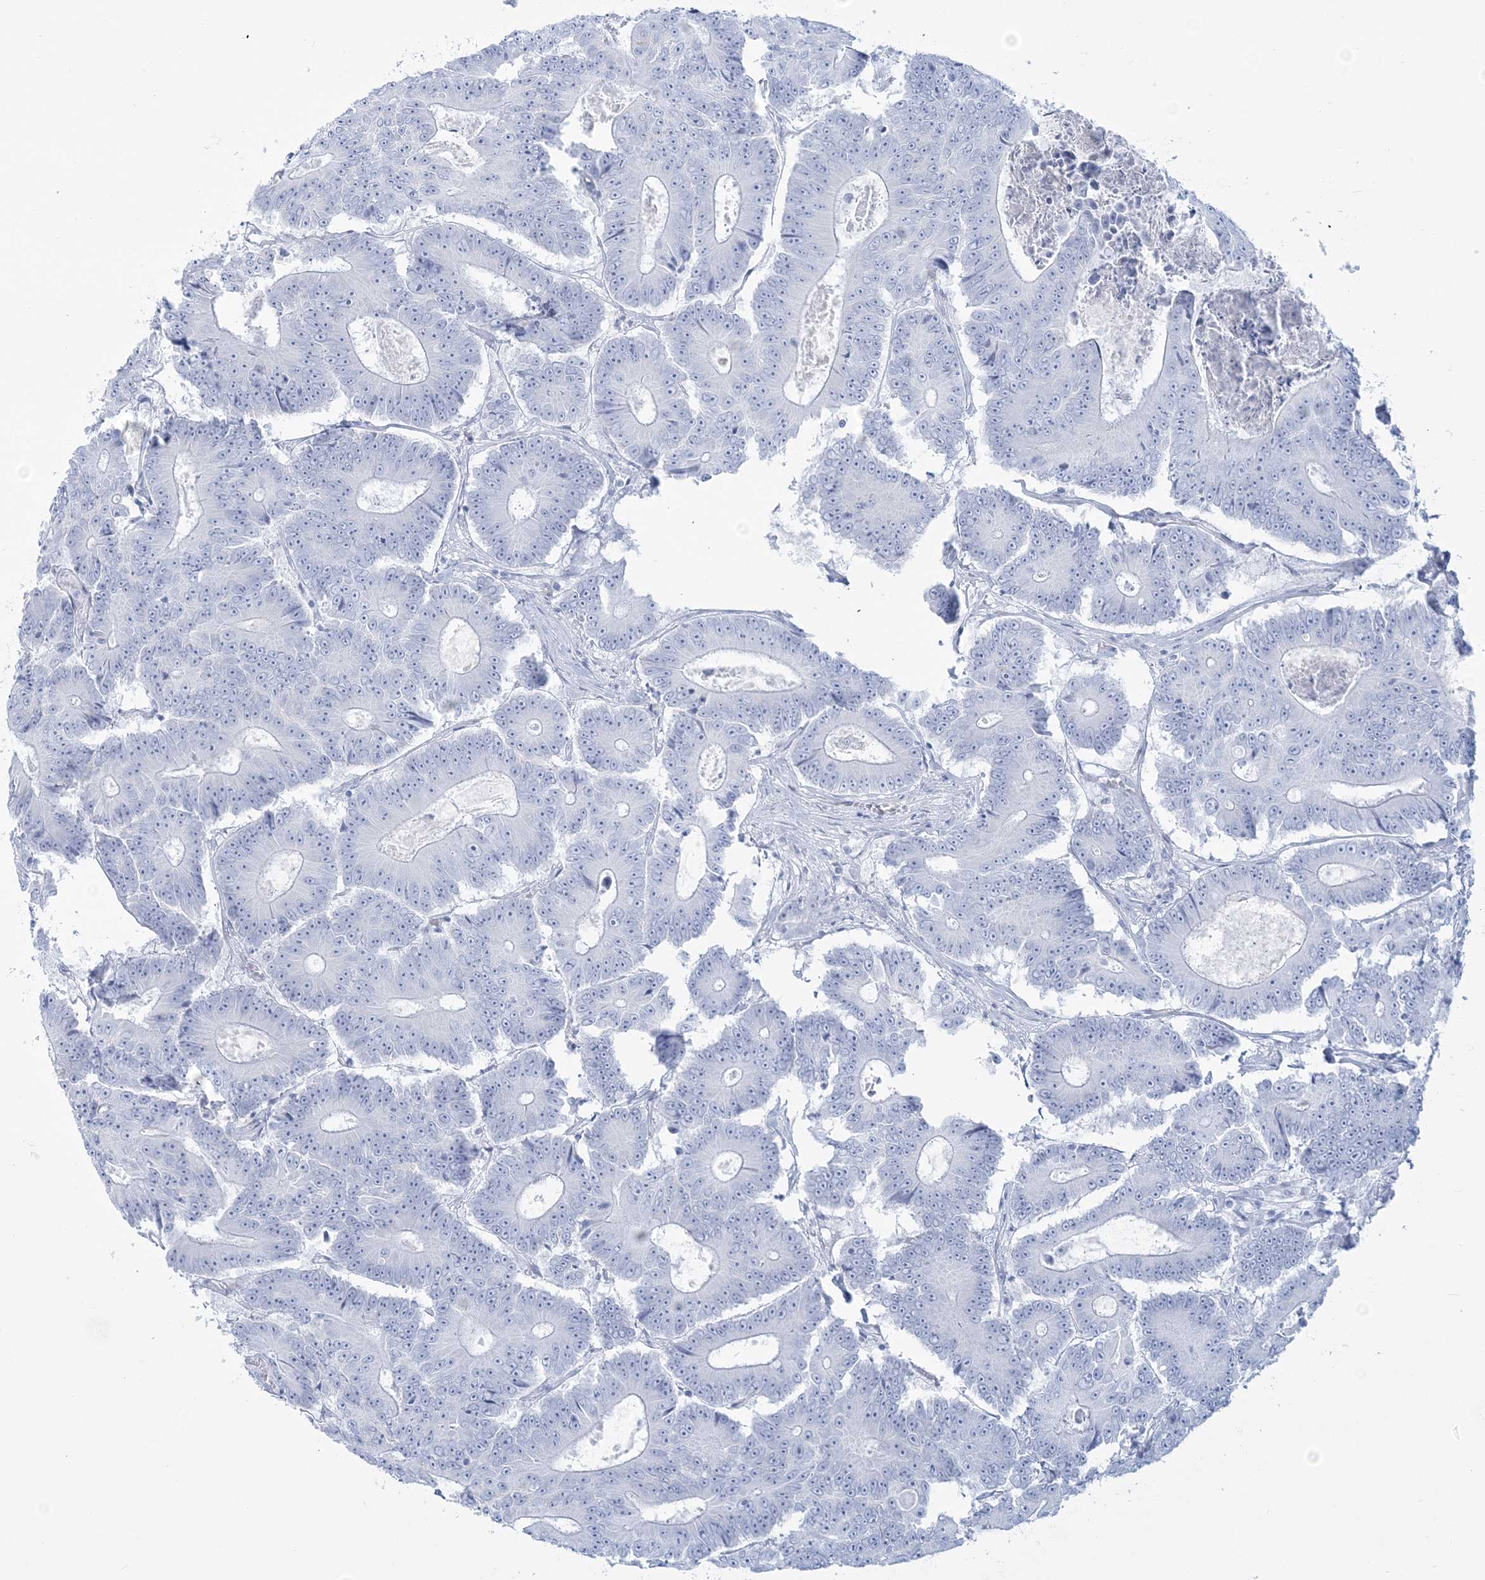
{"staining": {"intensity": "negative", "quantity": "none", "location": "none"}, "tissue": "colorectal cancer", "cell_type": "Tumor cells", "image_type": "cancer", "snomed": [{"axis": "morphology", "description": "Adenocarcinoma, NOS"}, {"axis": "topography", "description": "Colon"}], "caption": "Histopathology image shows no significant protein positivity in tumor cells of colorectal cancer (adenocarcinoma). The staining is performed using DAB brown chromogen with nuclei counter-stained in using hematoxylin.", "gene": "ADGB", "patient": {"sex": "male", "age": 83}}